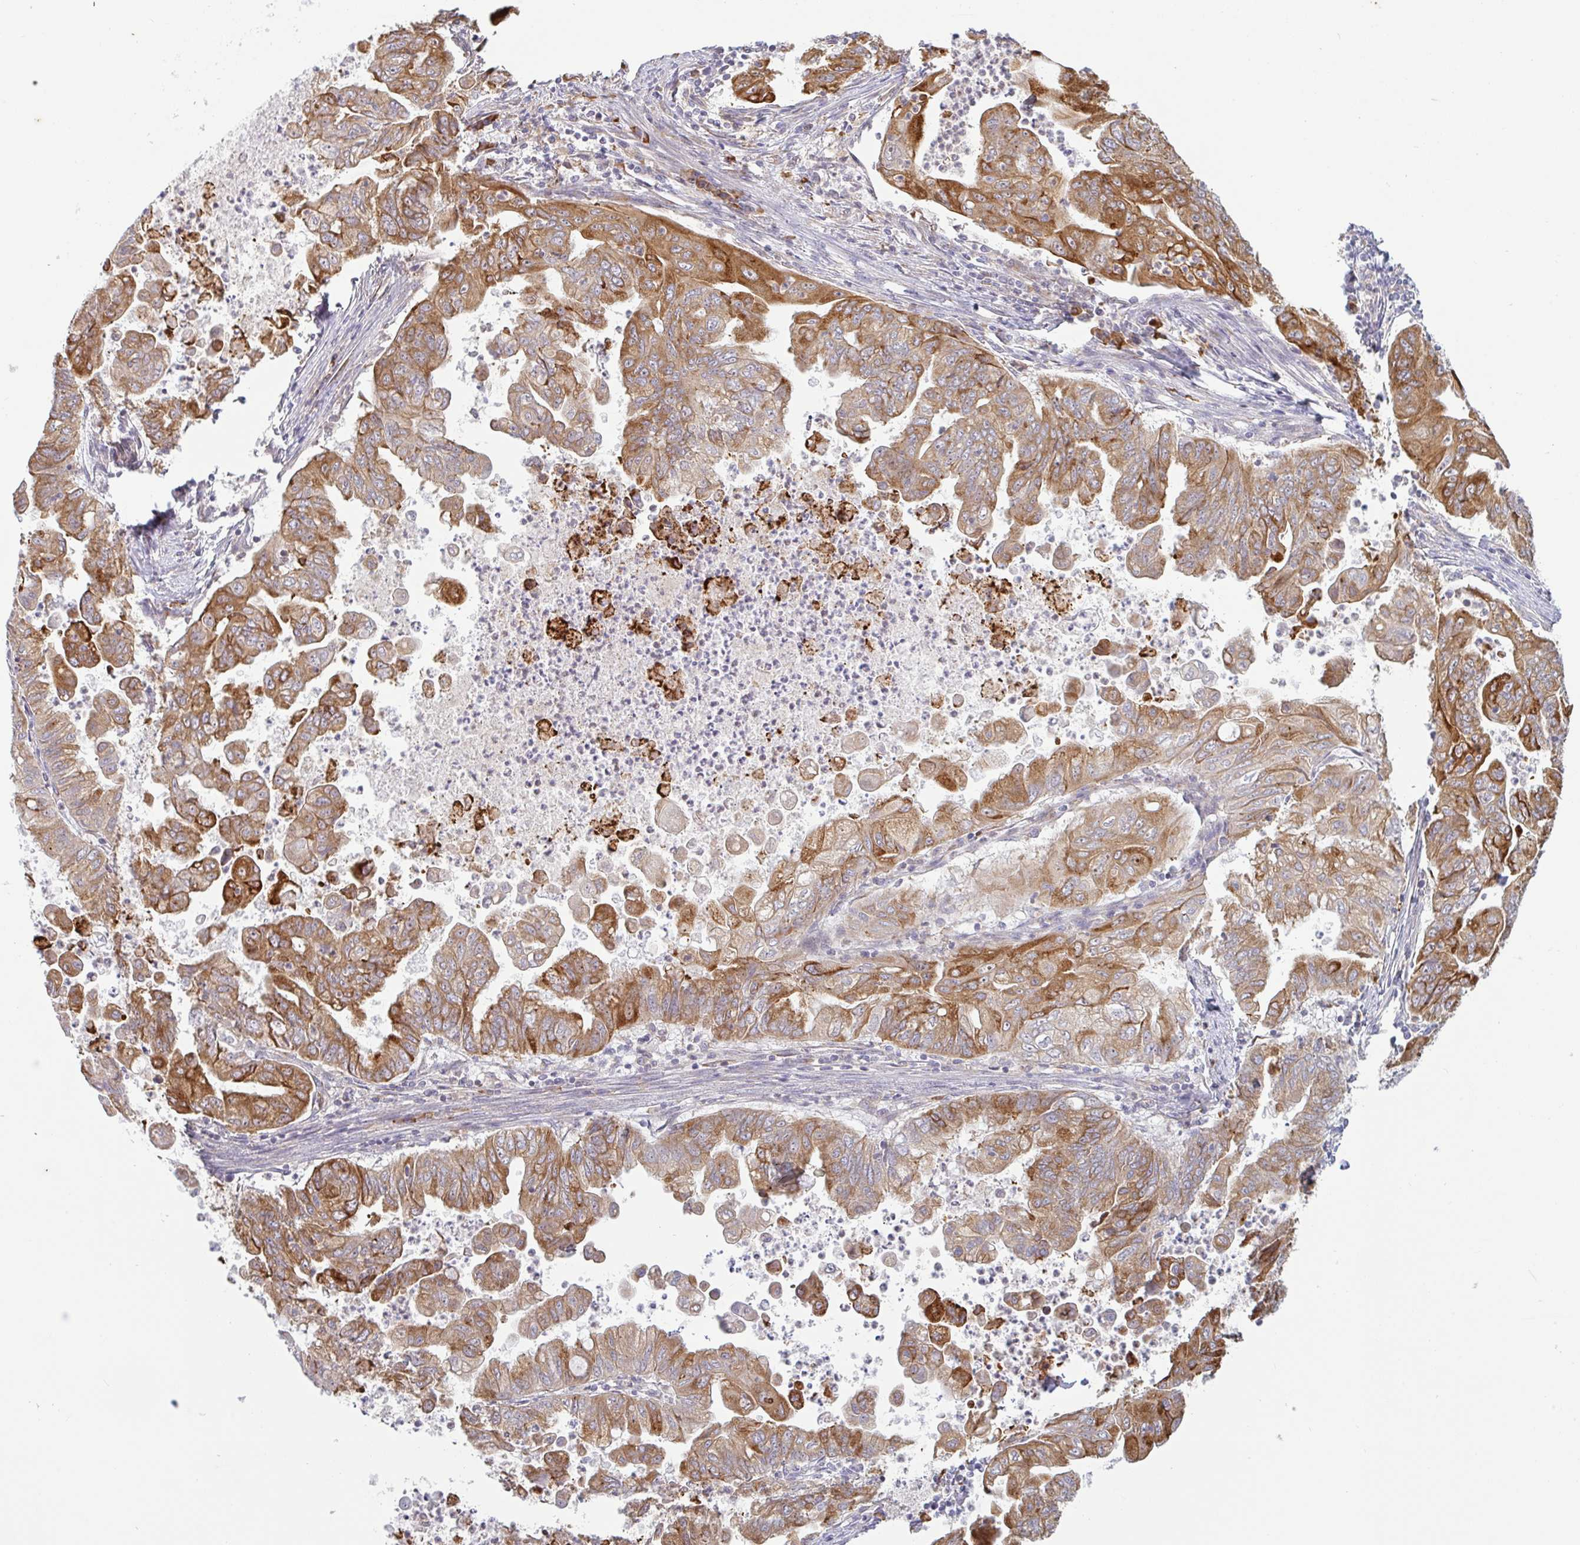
{"staining": {"intensity": "strong", "quantity": ">75%", "location": "cytoplasmic/membranous"}, "tissue": "stomach cancer", "cell_type": "Tumor cells", "image_type": "cancer", "snomed": [{"axis": "morphology", "description": "Adenocarcinoma, NOS"}, {"axis": "topography", "description": "Stomach, upper"}], "caption": "Human adenocarcinoma (stomach) stained for a protein (brown) demonstrates strong cytoplasmic/membranous positive staining in approximately >75% of tumor cells.", "gene": "RIT1", "patient": {"sex": "male", "age": 80}}